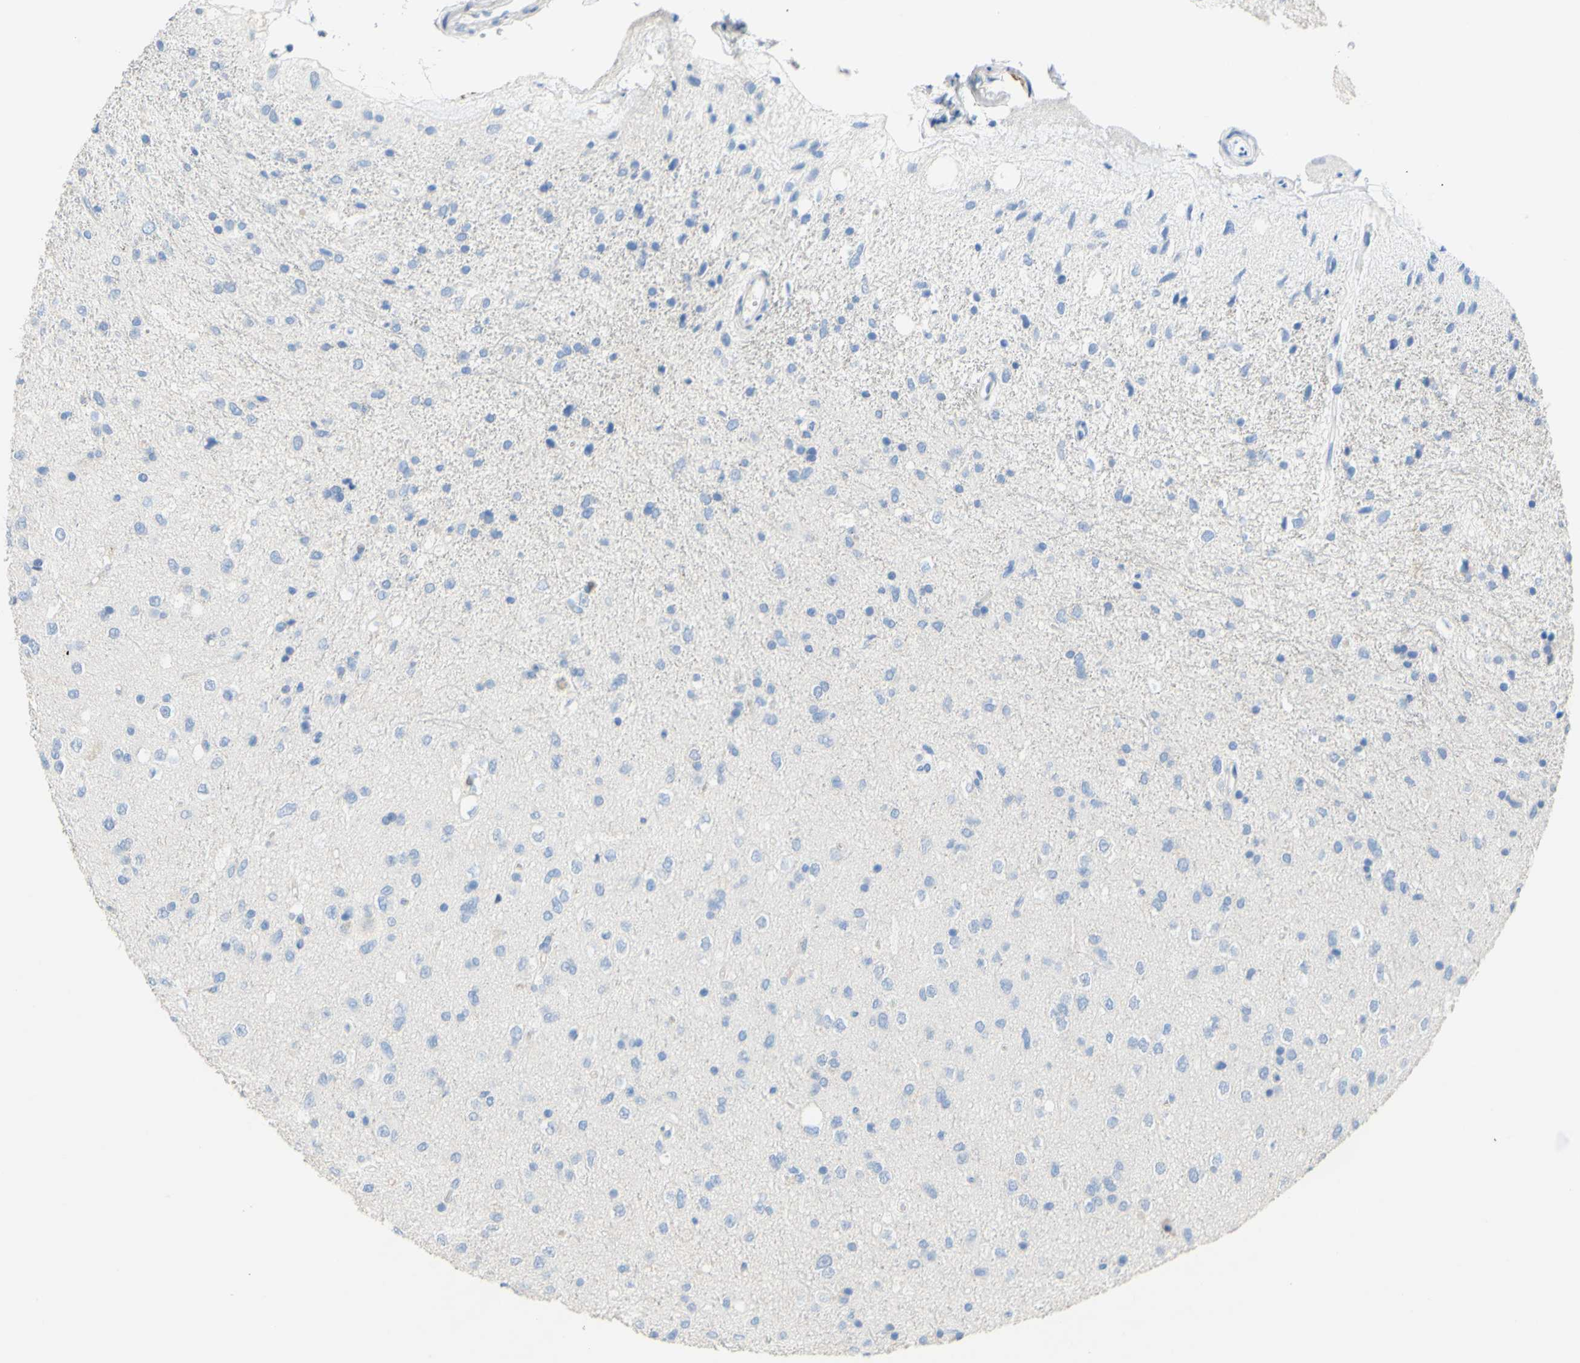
{"staining": {"intensity": "negative", "quantity": "none", "location": "none"}, "tissue": "glioma", "cell_type": "Tumor cells", "image_type": "cancer", "snomed": [{"axis": "morphology", "description": "Glioma, malignant, Low grade"}, {"axis": "topography", "description": "Brain"}], "caption": "Immunohistochemistry (IHC) photomicrograph of low-grade glioma (malignant) stained for a protein (brown), which displays no positivity in tumor cells.", "gene": "DSC2", "patient": {"sex": "male", "age": 77}}